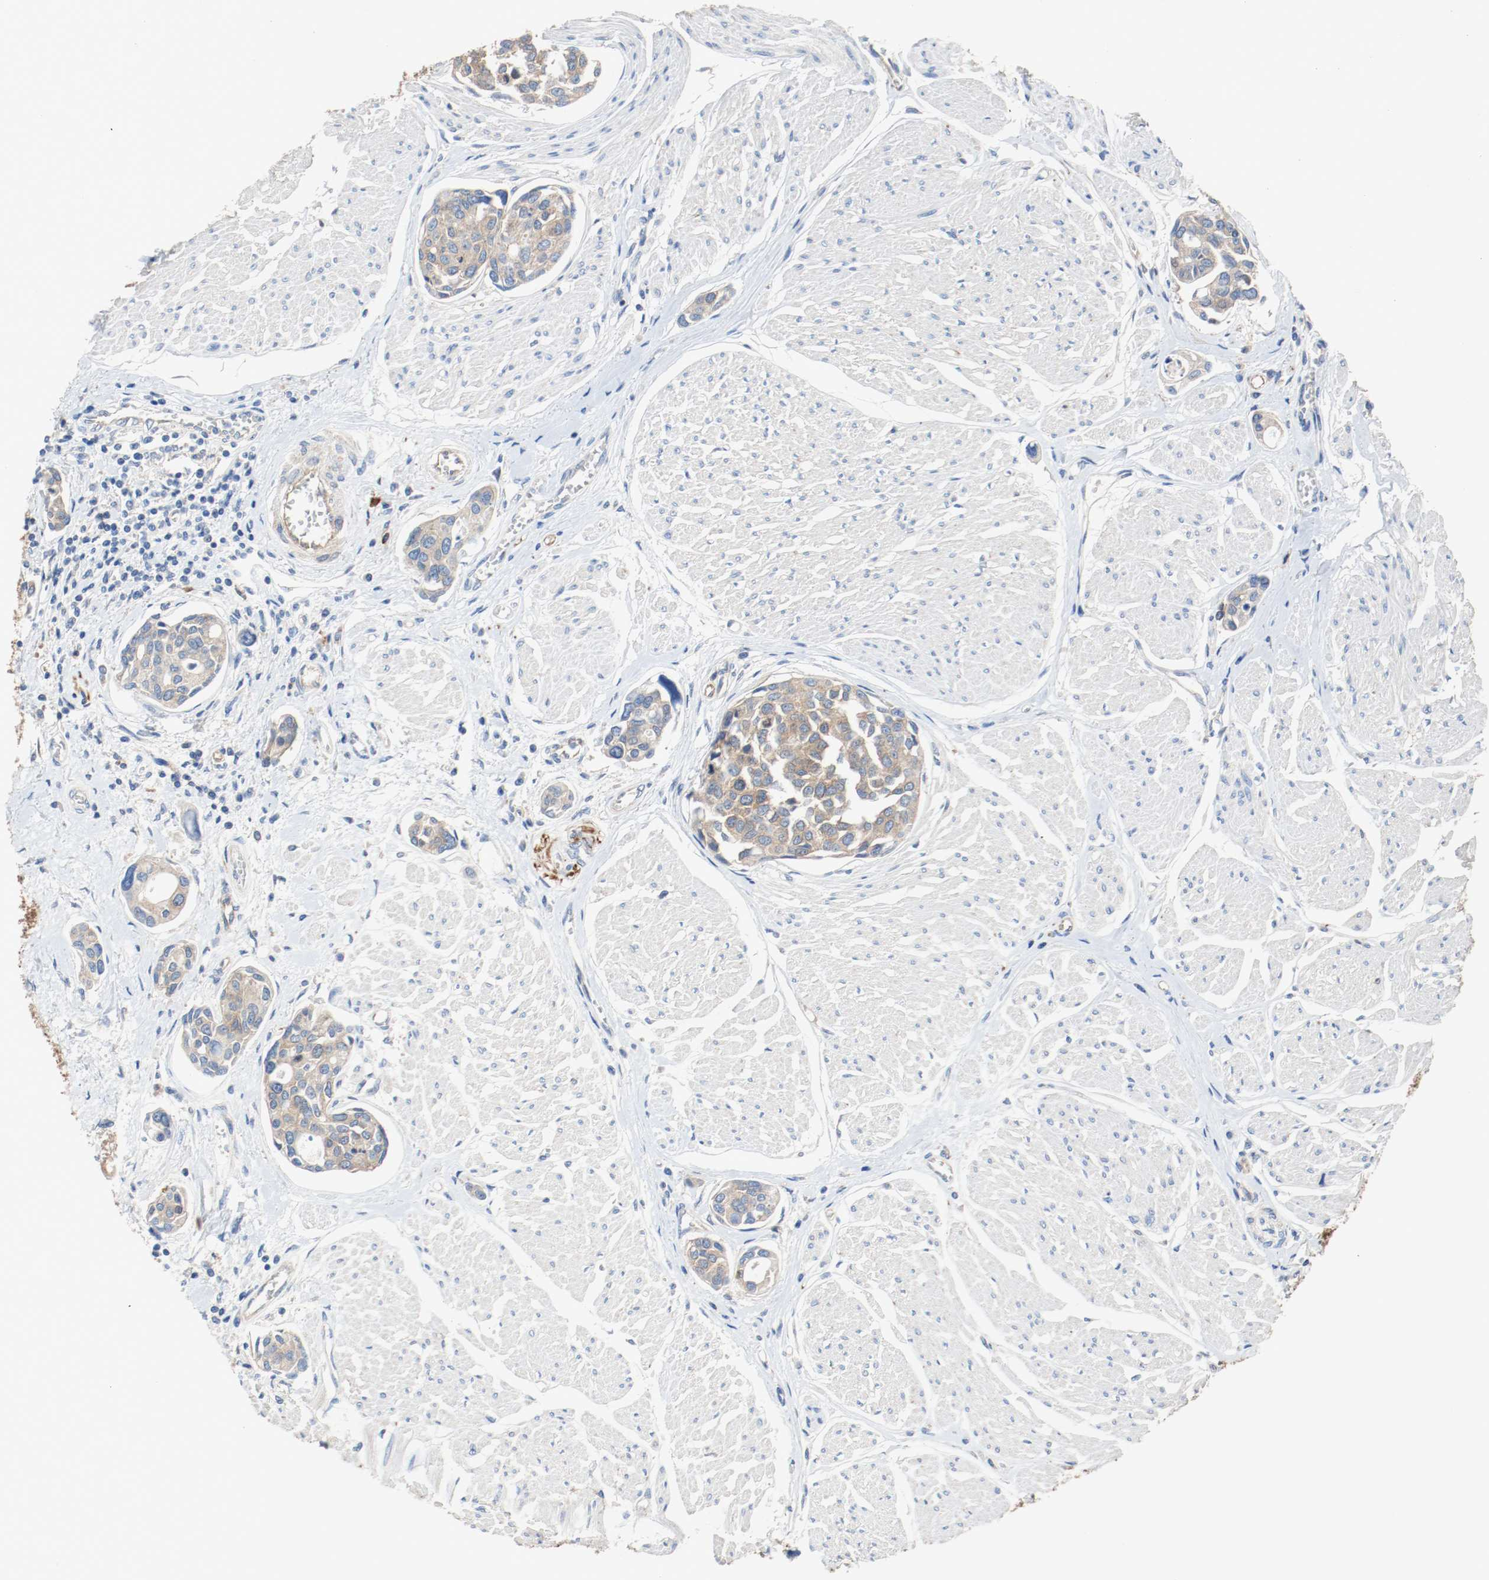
{"staining": {"intensity": "weak", "quantity": ">75%", "location": "cytoplasmic/membranous"}, "tissue": "urothelial cancer", "cell_type": "Tumor cells", "image_type": "cancer", "snomed": [{"axis": "morphology", "description": "Urothelial carcinoma, High grade"}, {"axis": "topography", "description": "Urinary bladder"}], "caption": "Brown immunohistochemical staining in urothelial cancer exhibits weak cytoplasmic/membranous positivity in approximately >75% of tumor cells.", "gene": "TUBA3D", "patient": {"sex": "male", "age": 78}}